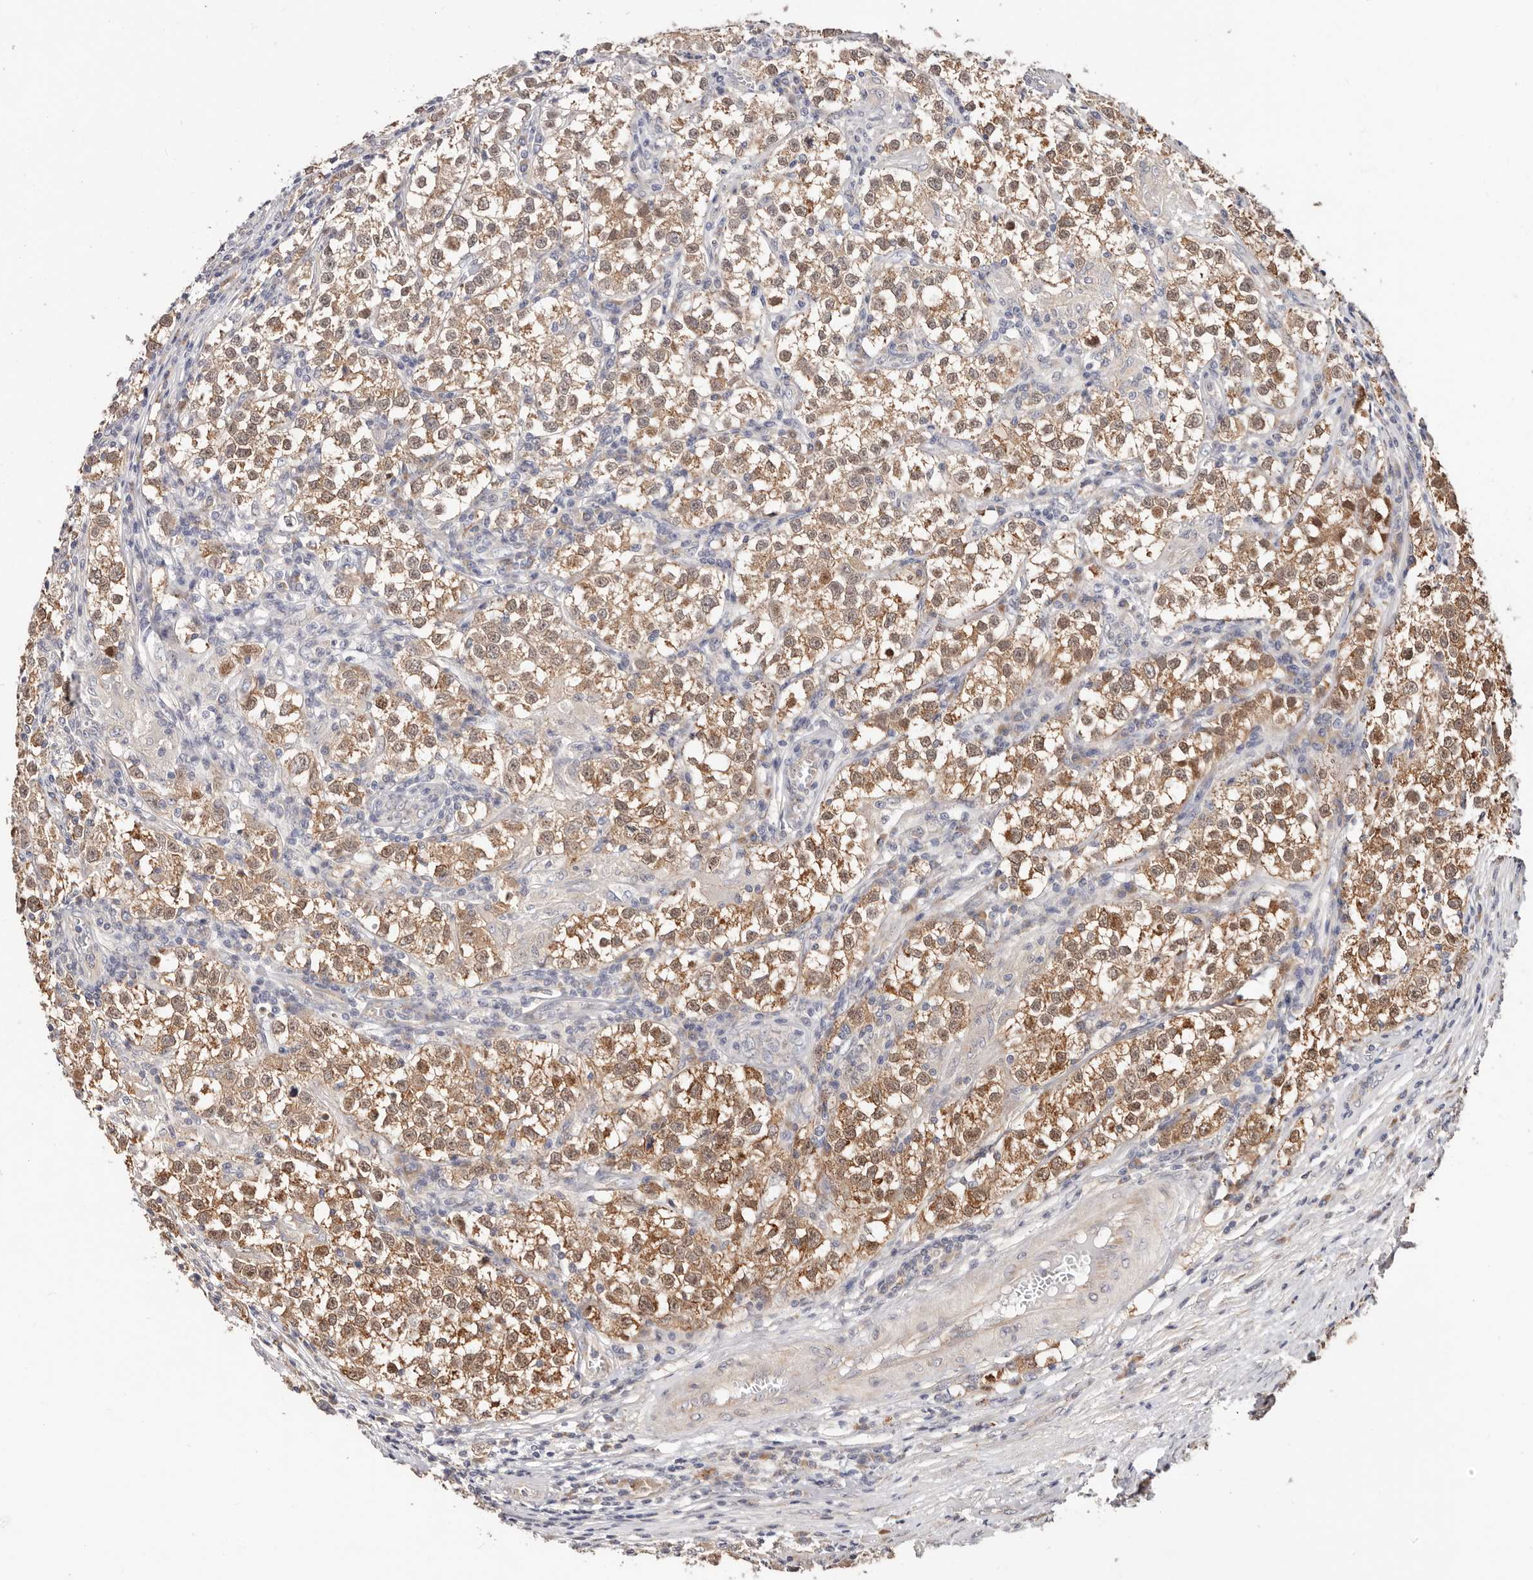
{"staining": {"intensity": "moderate", "quantity": ">75%", "location": "cytoplasmic/membranous"}, "tissue": "testis cancer", "cell_type": "Tumor cells", "image_type": "cancer", "snomed": [{"axis": "morphology", "description": "Seminoma, NOS"}, {"axis": "morphology", "description": "Carcinoma, Embryonal, NOS"}, {"axis": "topography", "description": "Testis"}], "caption": "This image displays testis cancer (seminoma) stained with immunohistochemistry to label a protein in brown. The cytoplasmic/membranous of tumor cells show moderate positivity for the protein. Nuclei are counter-stained blue.", "gene": "USP33", "patient": {"sex": "male", "age": 43}}